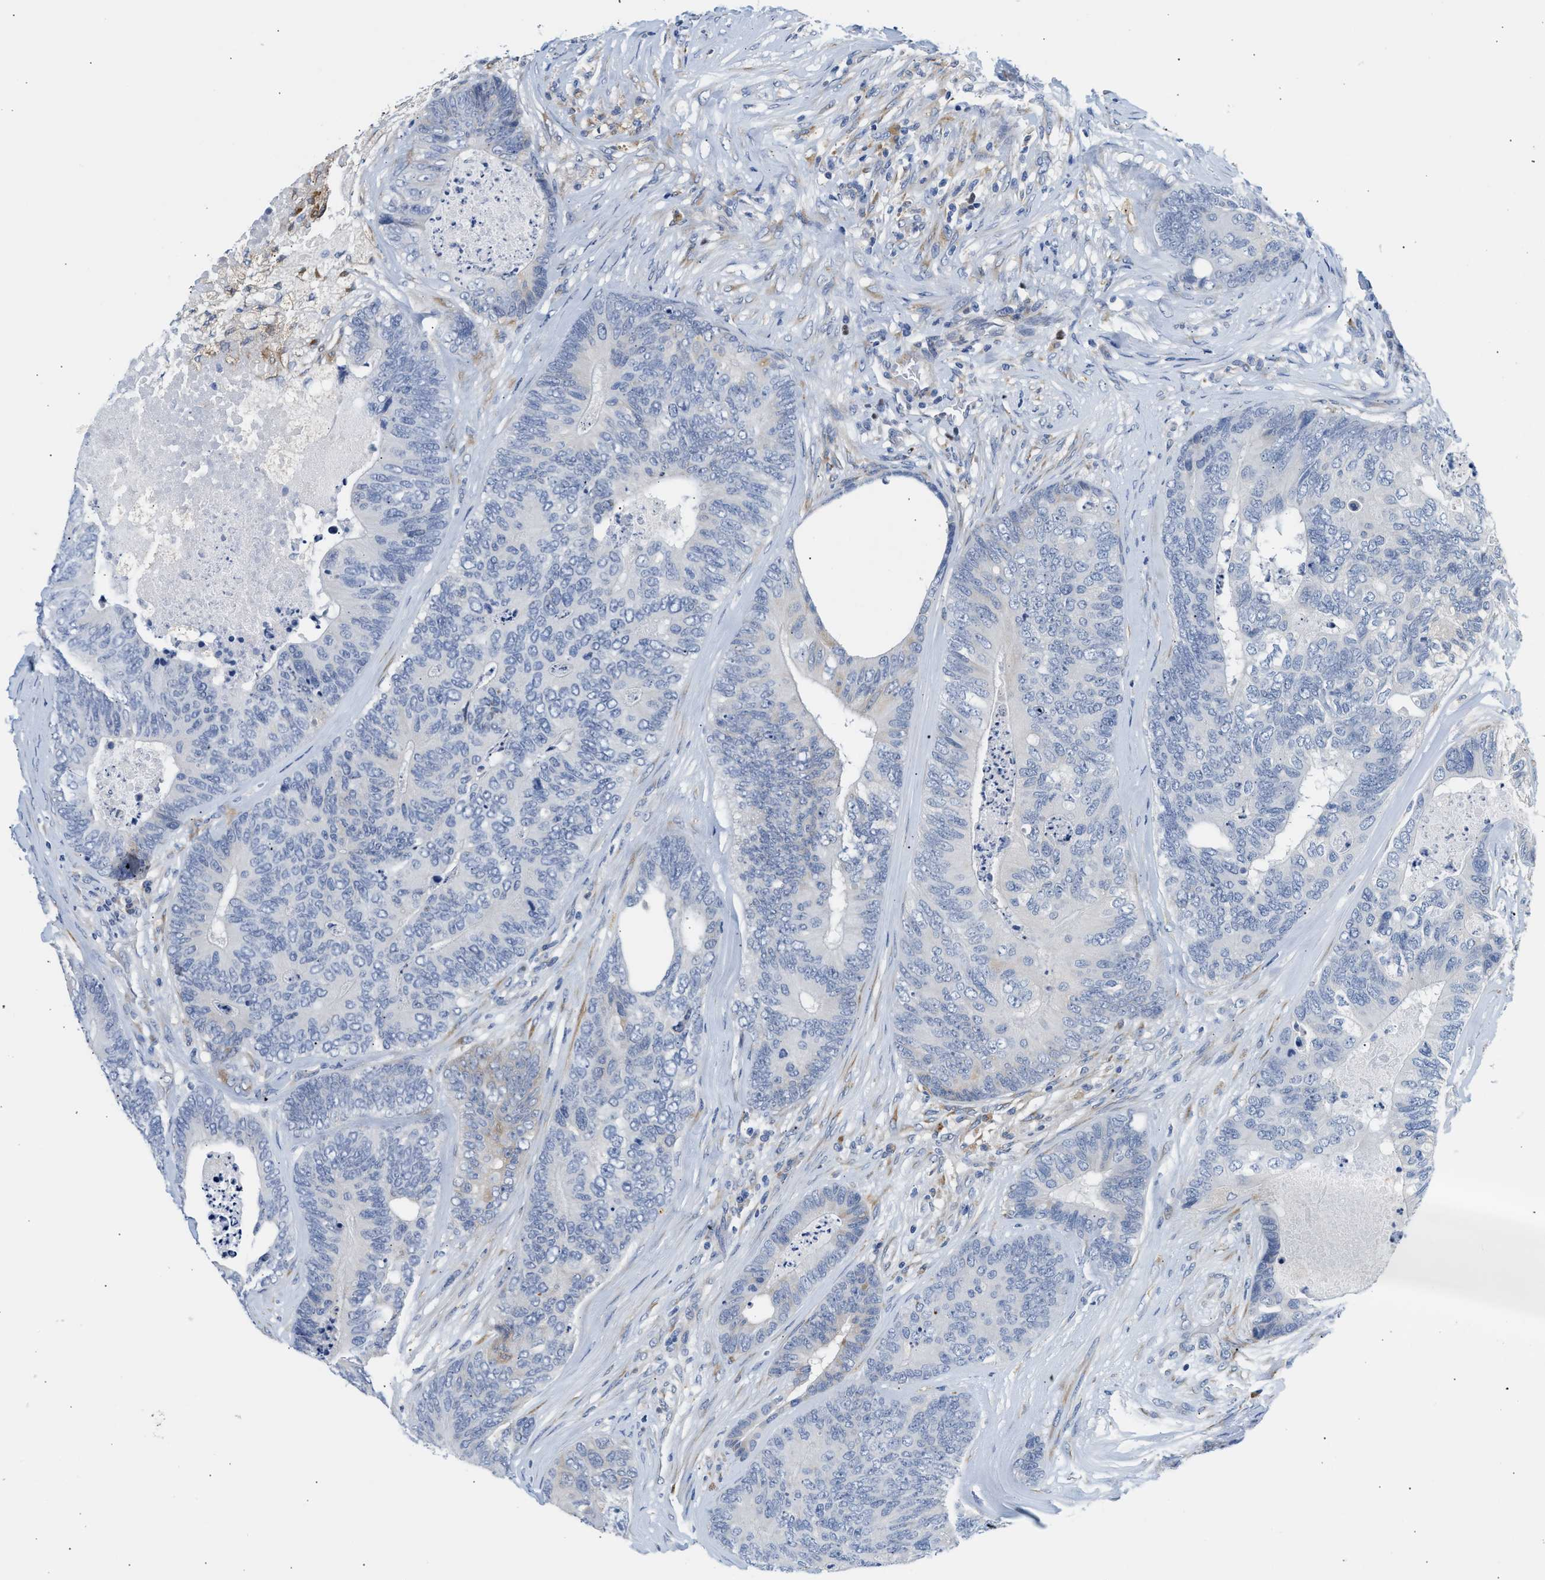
{"staining": {"intensity": "negative", "quantity": "none", "location": "none"}, "tissue": "colorectal cancer", "cell_type": "Tumor cells", "image_type": "cancer", "snomed": [{"axis": "morphology", "description": "Adenocarcinoma, NOS"}, {"axis": "topography", "description": "Colon"}], "caption": "Colorectal cancer (adenocarcinoma) was stained to show a protein in brown. There is no significant positivity in tumor cells. The staining is performed using DAB brown chromogen with nuclei counter-stained in using hematoxylin.", "gene": "PPM1L", "patient": {"sex": "female", "age": 67}}